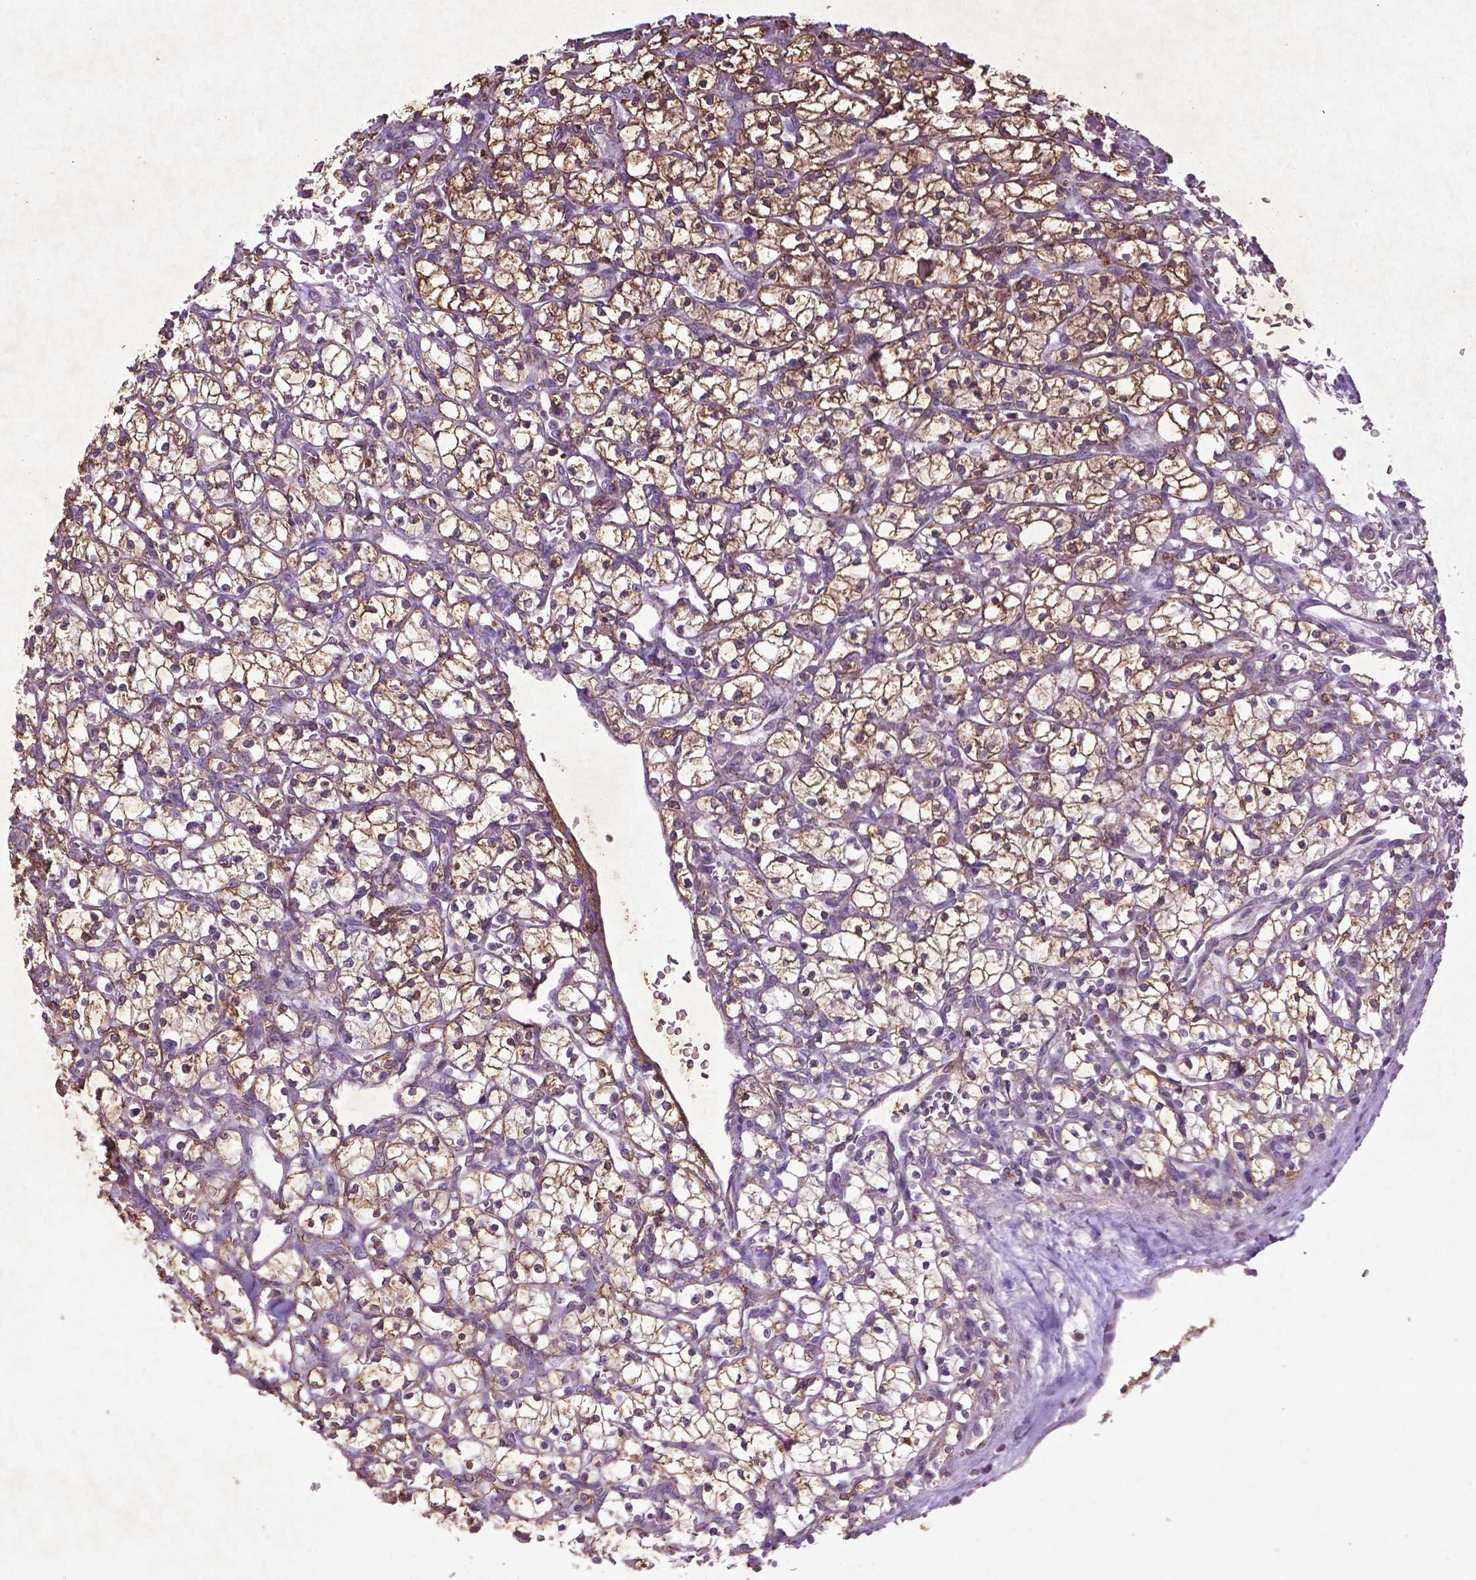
{"staining": {"intensity": "moderate", "quantity": ">75%", "location": "cytoplasmic/membranous"}, "tissue": "renal cancer", "cell_type": "Tumor cells", "image_type": "cancer", "snomed": [{"axis": "morphology", "description": "Adenocarcinoma, NOS"}, {"axis": "topography", "description": "Kidney"}], "caption": "This histopathology image reveals immunohistochemistry (IHC) staining of human renal cancer (adenocarcinoma), with medium moderate cytoplasmic/membranous positivity in about >75% of tumor cells.", "gene": "MTOR", "patient": {"sex": "female", "age": 64}}